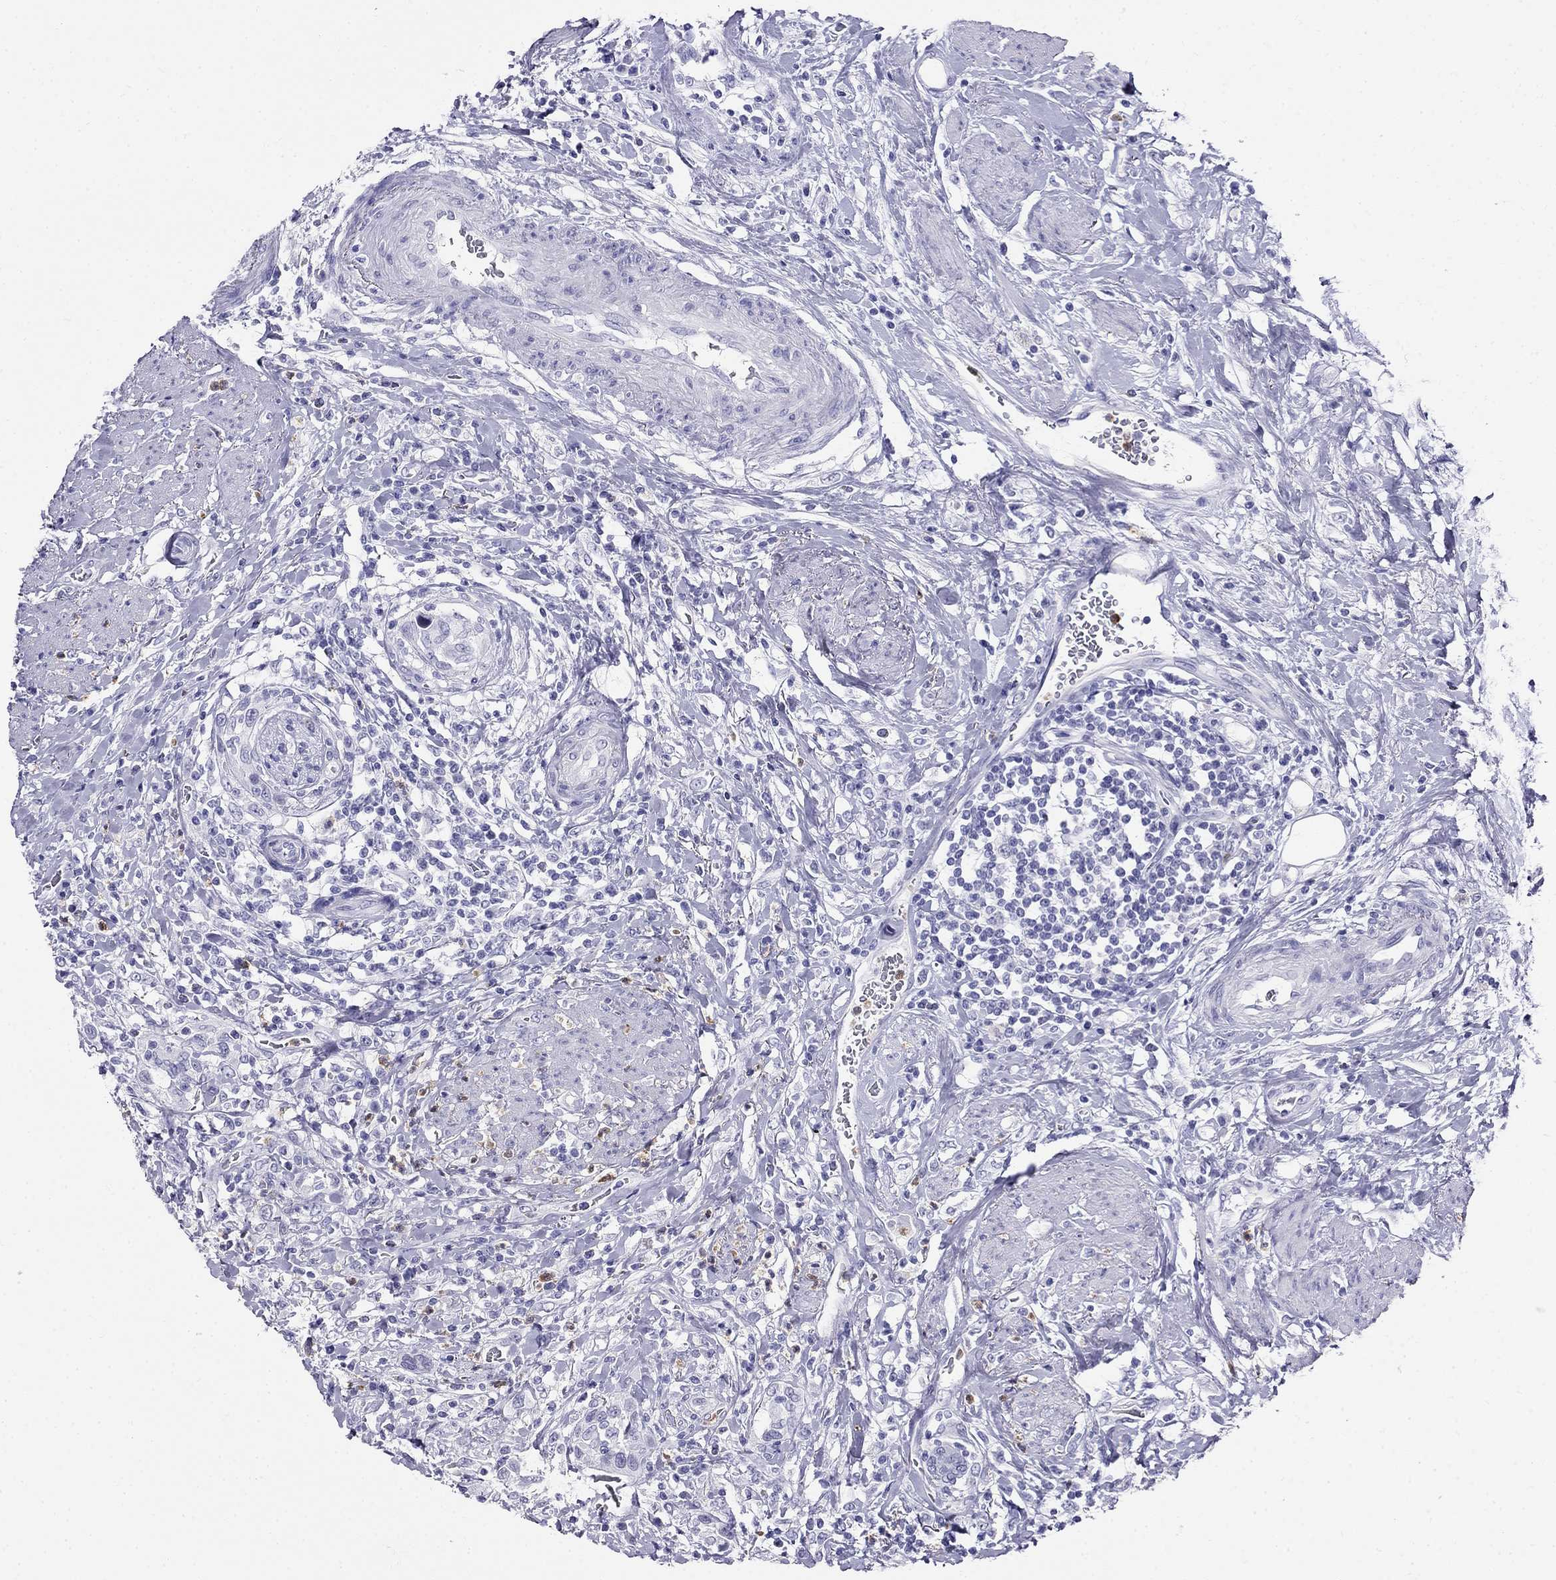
{"staining": {"intensity": "negative", "quantity": "none", "location": "none"}, "tissue": "urothelial cancer", "cell_type": "Tumor cells", "image_type": "cancer", "snomed": [{"axis": "morphology", "description": "Urothelial carcinoma, NOS"}, {"axis": "morphology", "description": "Urothelial carcinoma, High grade"}, {"axis": "topography", "description": "Urinary bladder"}], "caption": "Tumor cells are negative for protein expression in human urothelial cancer.", "gene": "PPP1R36", "patient": {"sex": "female", "age": 64}}